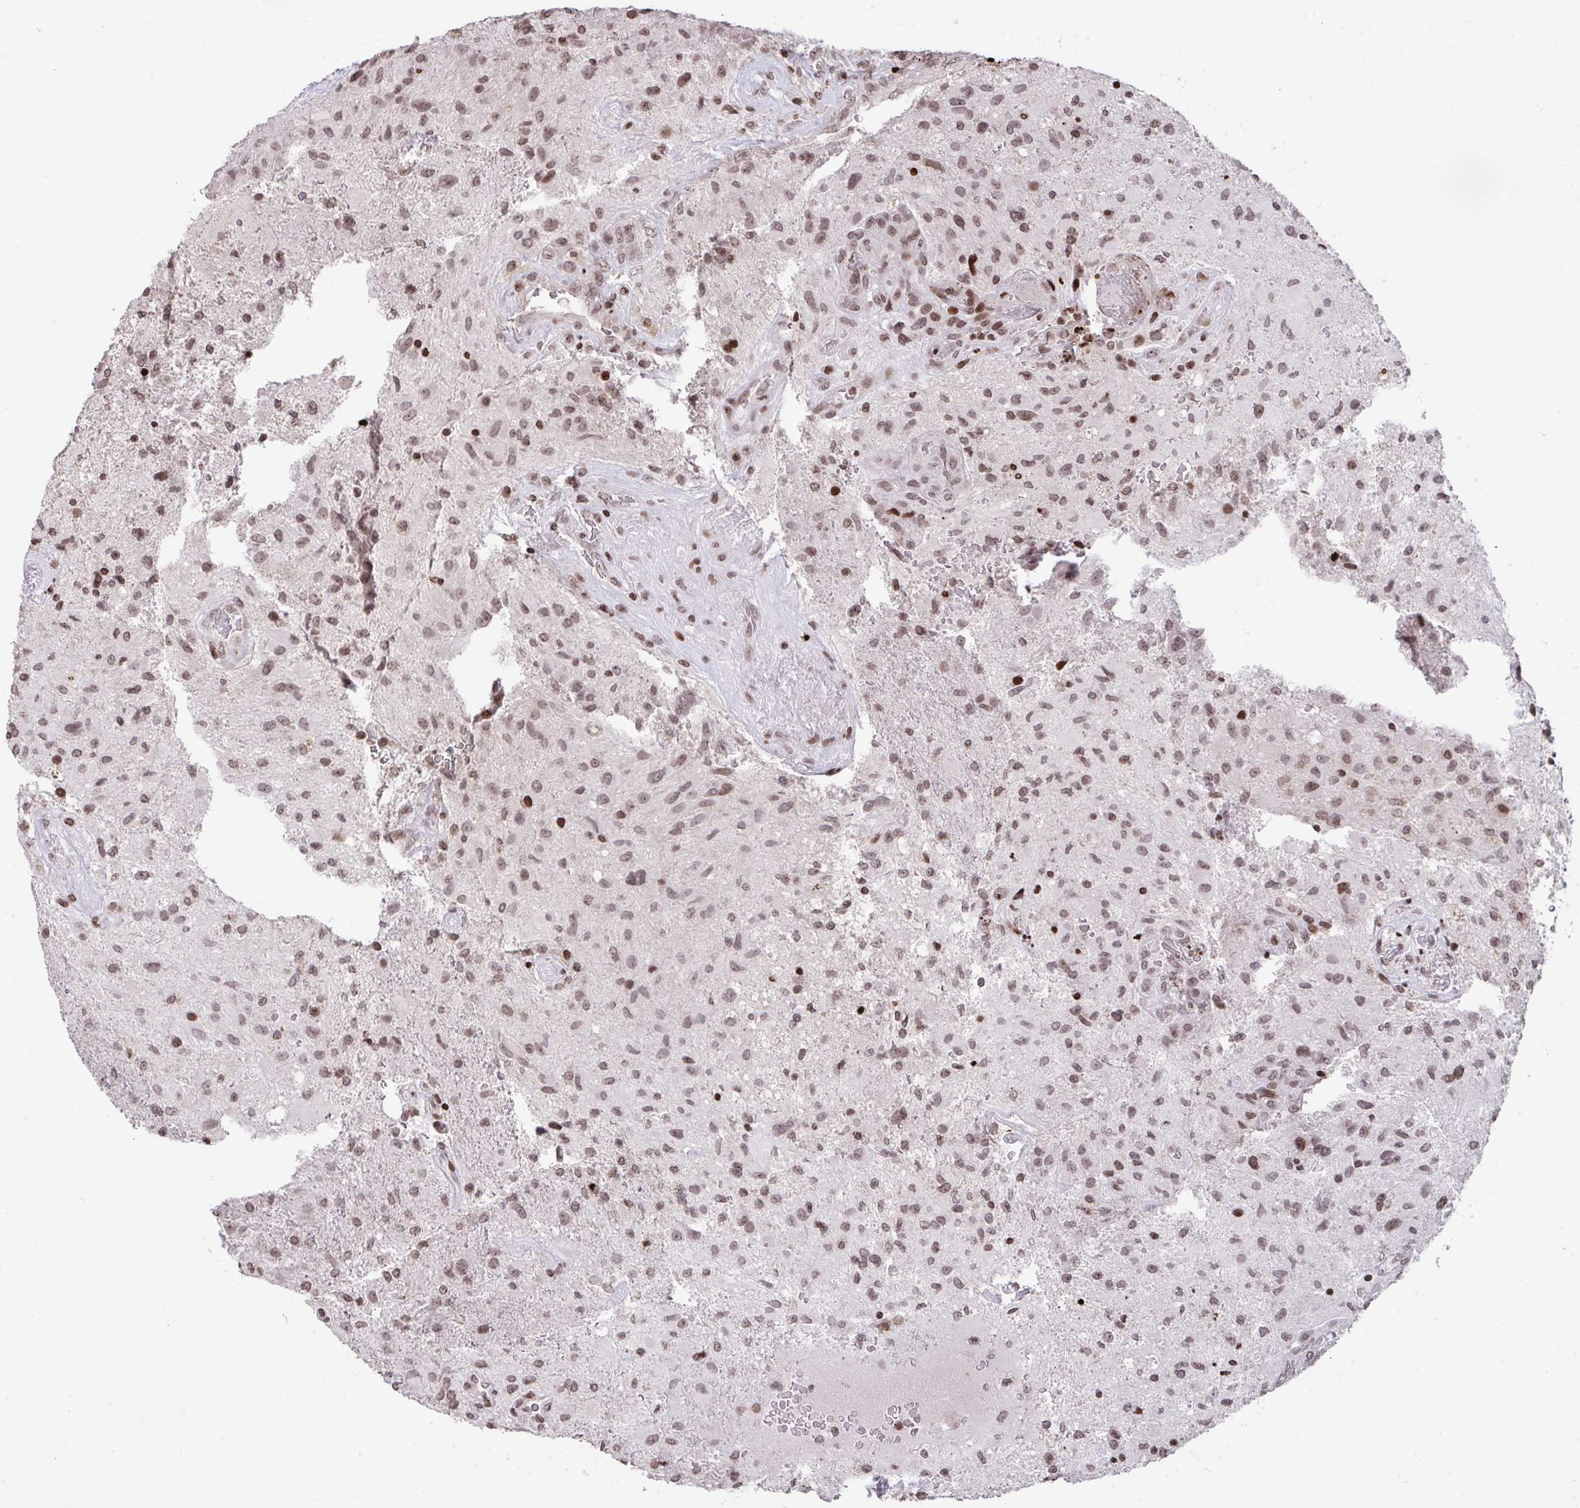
{"staining": {"intensity": "moderate", "quantity": ">75%", "location": "nuclear"}, "tissue": "glioma", "cell_type": "Tumor cells", "image_type": "cancer", "snomed": [{"axis": "morphology", "description": "Glioma, malignant, High grade"}, {"axis": "topography", "description": "Brain"}], "caption": "A medium amount of moderate nuclear expression is identified in approximately >75% of tumor cells in malignant glioma (high-grade) tissue.", "gene": "NIP7", "patient": {"sex": "male", "age": 53}}